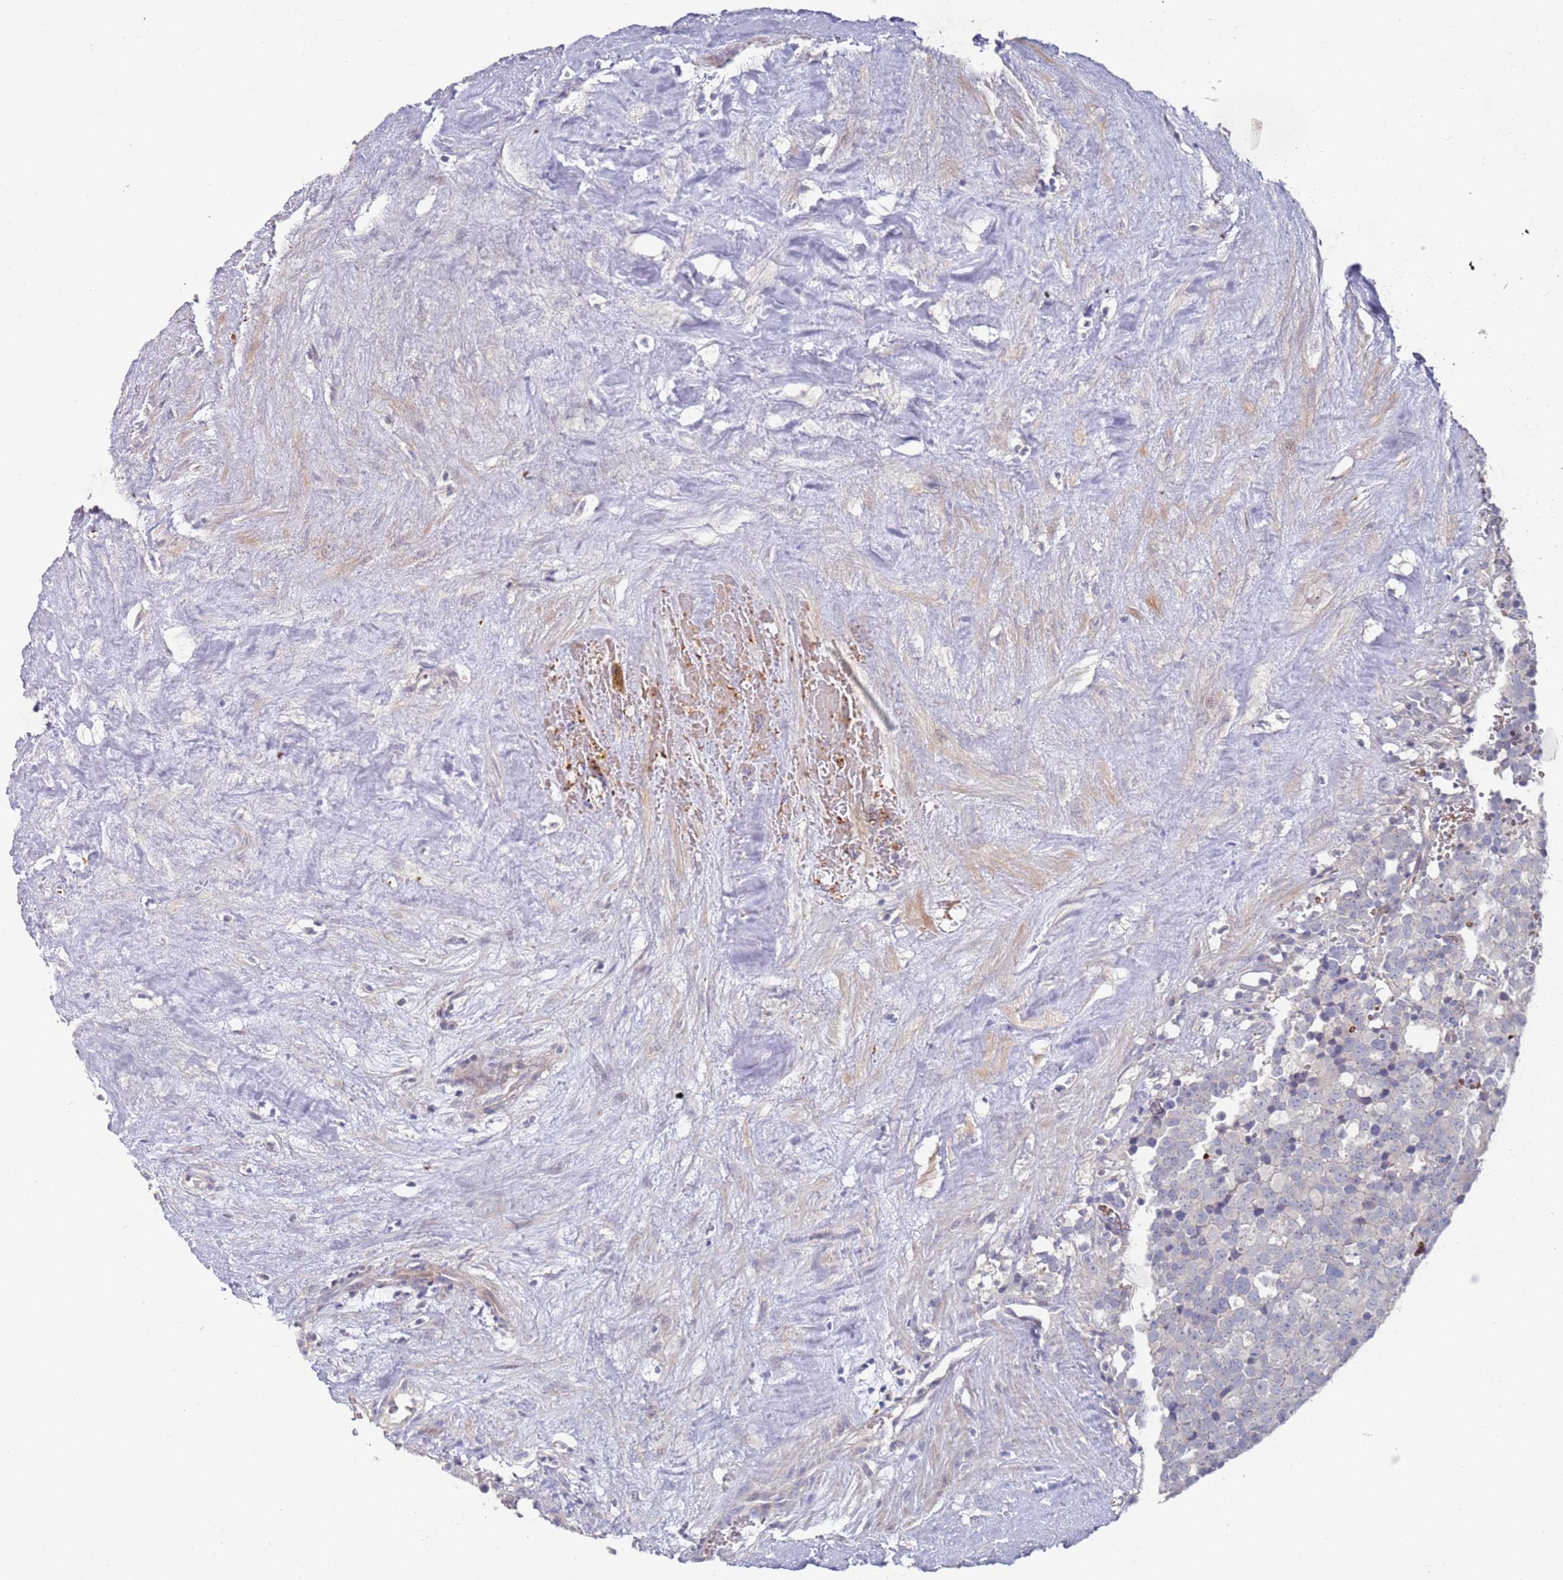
{"staining": {"intensity": "negative", "quantity": "none", "location": "none"}, "tissue": "testis cancer", "cell_type": "Tumor cells", "image_type": "cancer", "snomed": [{"axis": "morphology", "description": "Seminoma, NOS"}, {"axis": "topography", "description": "Testis"}], "caption": "Testis cancer stained for a protein using IHC displays no positivity tumor cells.", "gene": "LACC1", "patient": {"sex": "male", "age": 71}}